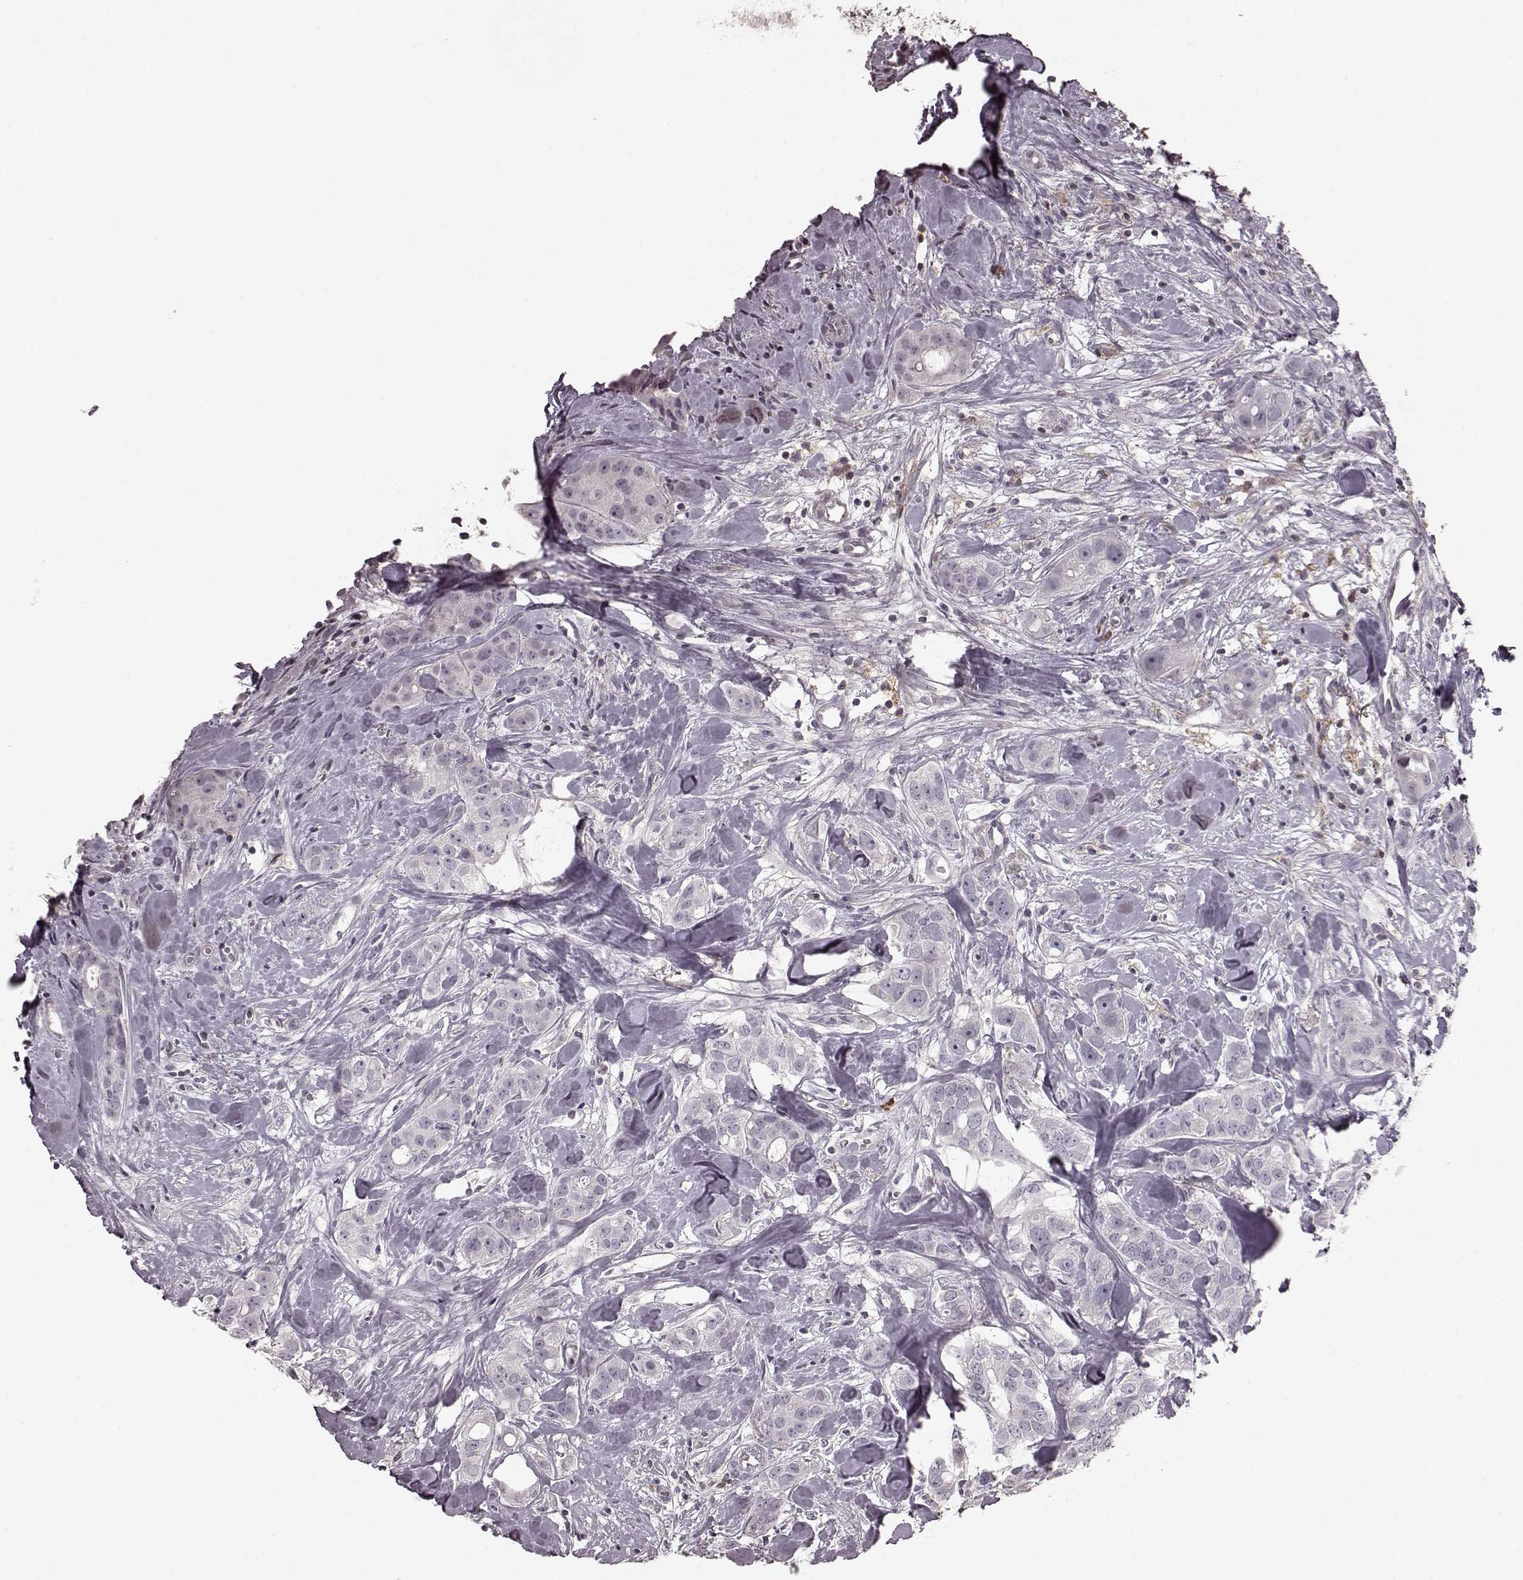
{"staining": {"intensity": "negative", "quantity": "none", "location": "none"}, "tissue": "breast cancer", "cell_type": "Tumor cells", "image_type": "cancer", "snomed": [{"axis": "morphology", "description": "Duct carcinoma"}, {"axis": "topography", "description": "Breast"}], "caption": "Immunohistochemistry micrograph of breast cancer (intraductal carcinoma) stained for a protein (brown), which demonstrates no positivity in tumor cells.", "gene": "CD28", "patient": {"sex": "female", "age": 43}}